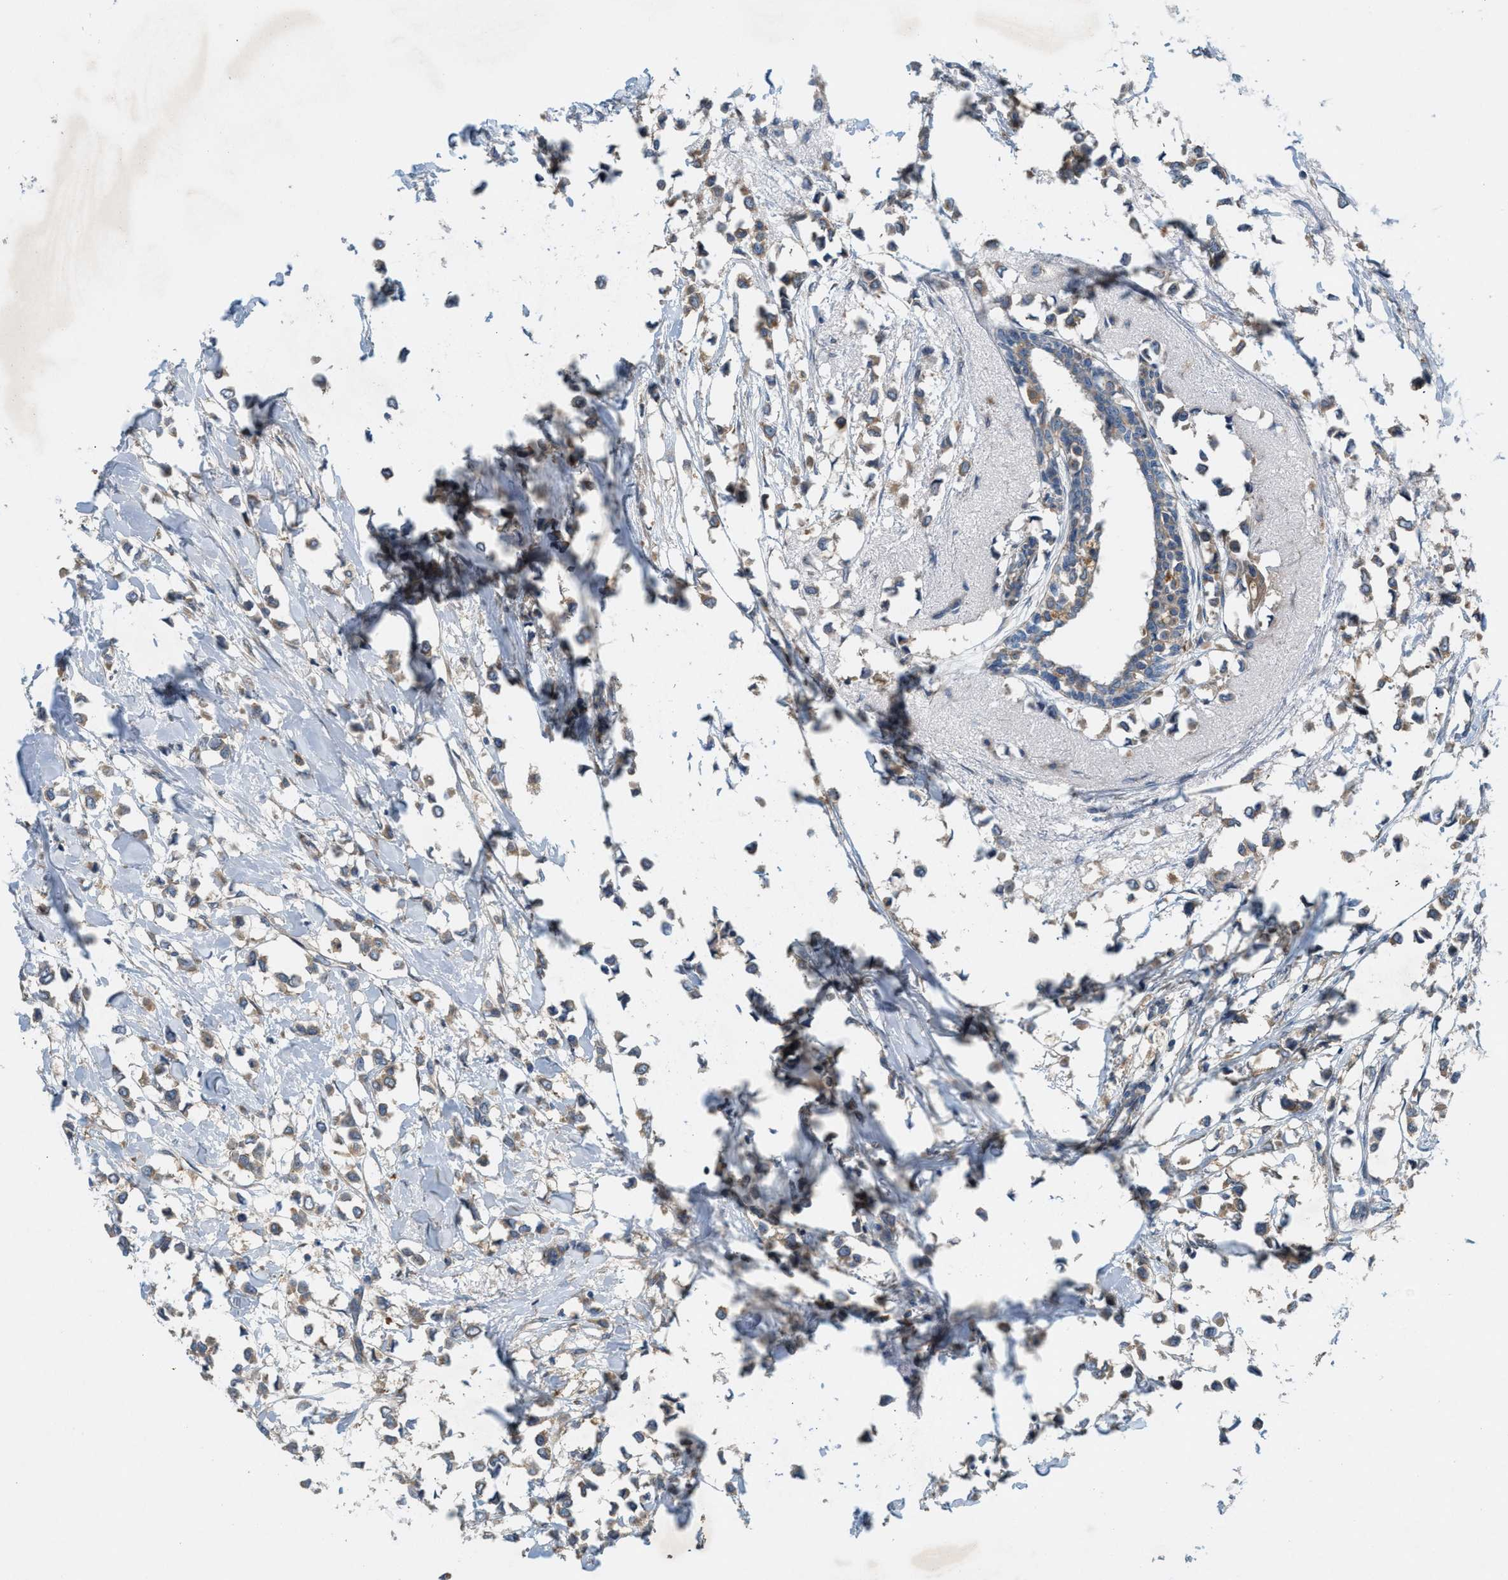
{"staining": {"intensity": "weak", "quantity": ">75%", "location": "cytoplasmic/membranous"}, "tissue": "breast cancer", "cell_type": "Tumor cells", "image_type": "cancer", "snomed": [{"axis": "morphology", "description": "Lobular carcinoma"}, {"axis": "topography", "description": "Breast"}], "caption": "Weak cytoplasmic/membranous positivity for a protein is present in approximately >75% of tumor cells of breast lobular carcinoma using immunohistochemistry.", "gene": "CYB5D1", "patient": {"sex": "female", "age": 51}}